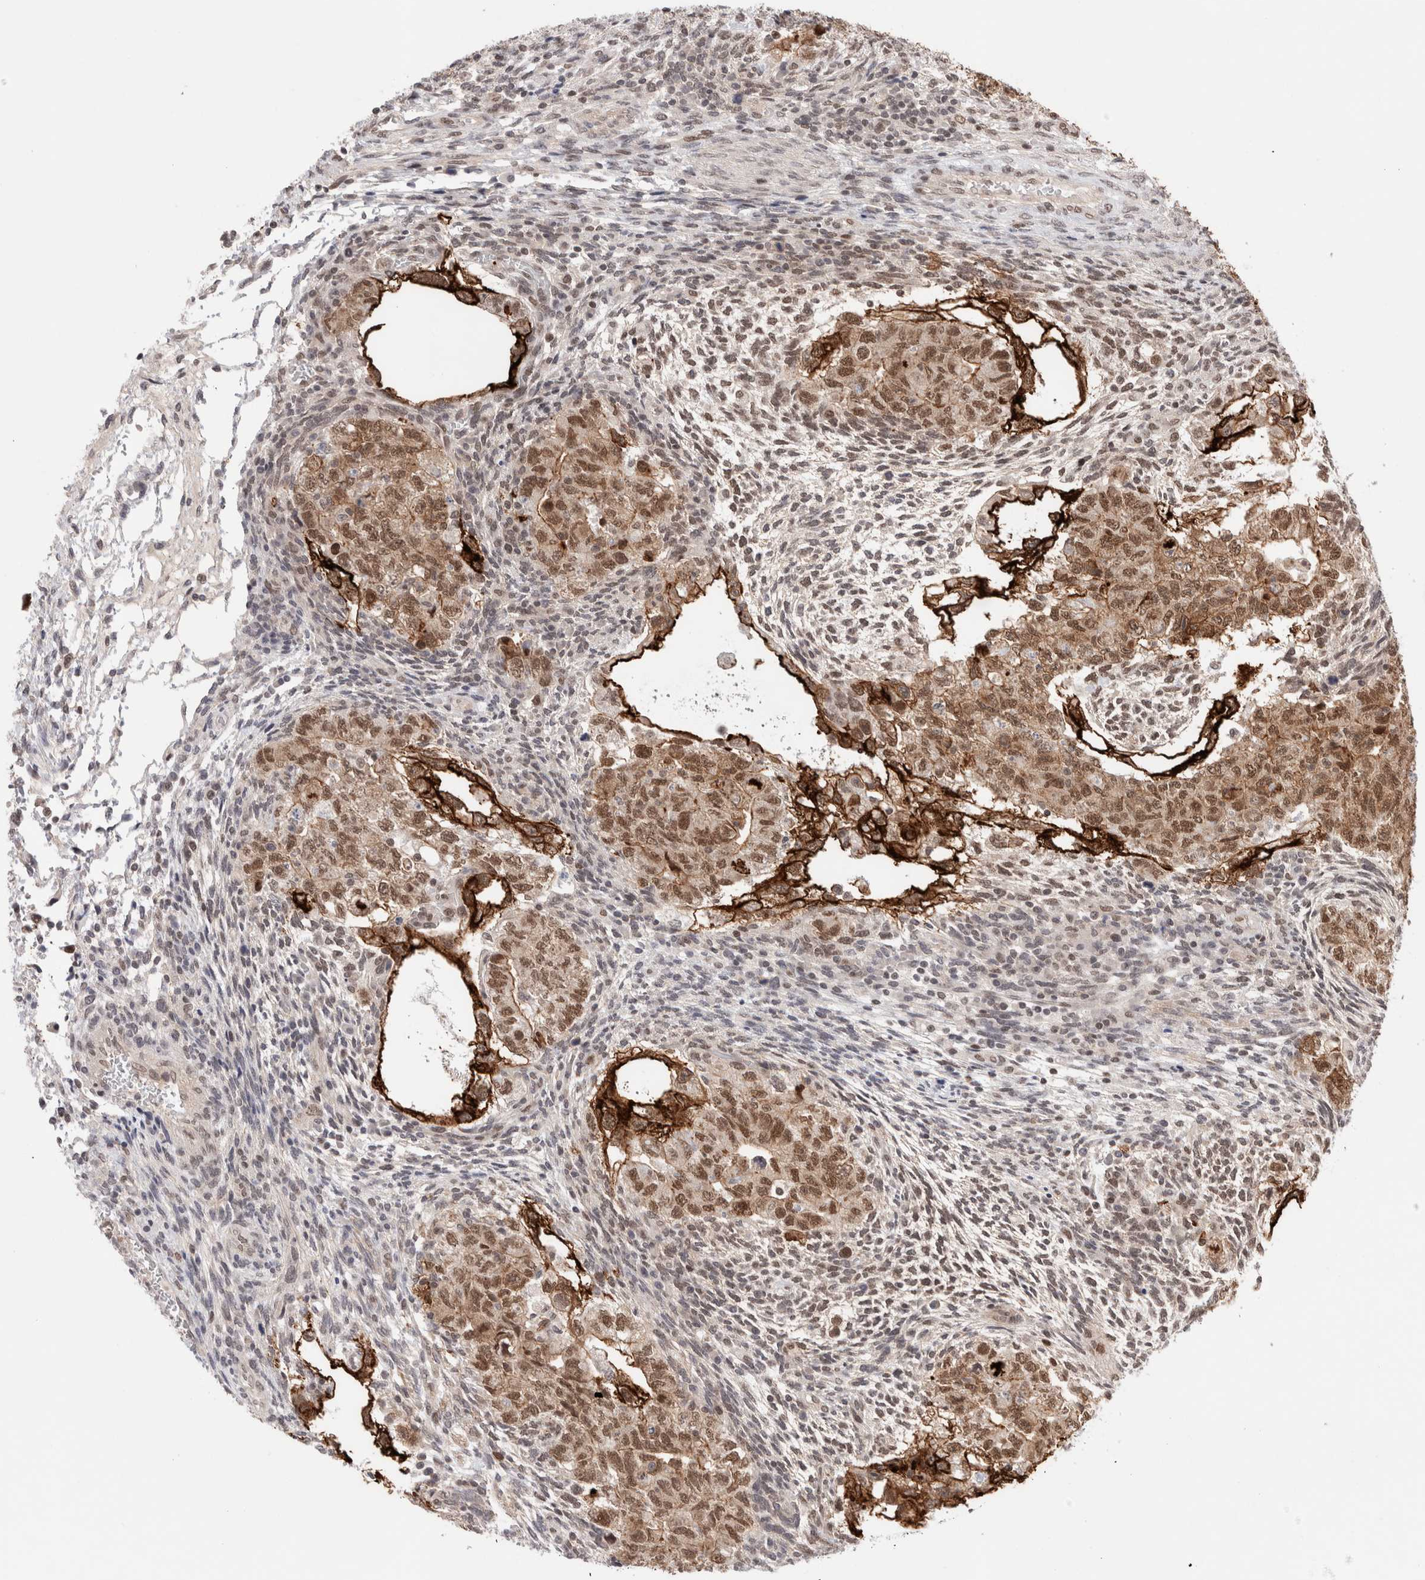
{"staining": {"intensity": "moderate", "quantity": ">75%", "location": "nuclear"}, "tissue": "testis cancer", "cell_type": "Tumor cells", "image_type": "cancer", "snomed": [{"axis": "morphology", "description": "Normal tissue, NOS"}, {"axis": "morphology", "description": "Carcinoma, Embryonal, NOS"}, {"axis": "topography", "description": "Testis"}], "caption": "Human embryonal carcinoma (testis) stained with a protein marker exhibits moderate staining in tumor cells.", "gene": "GATAD2A", "patient": {"sex": "male", "age": 36}}